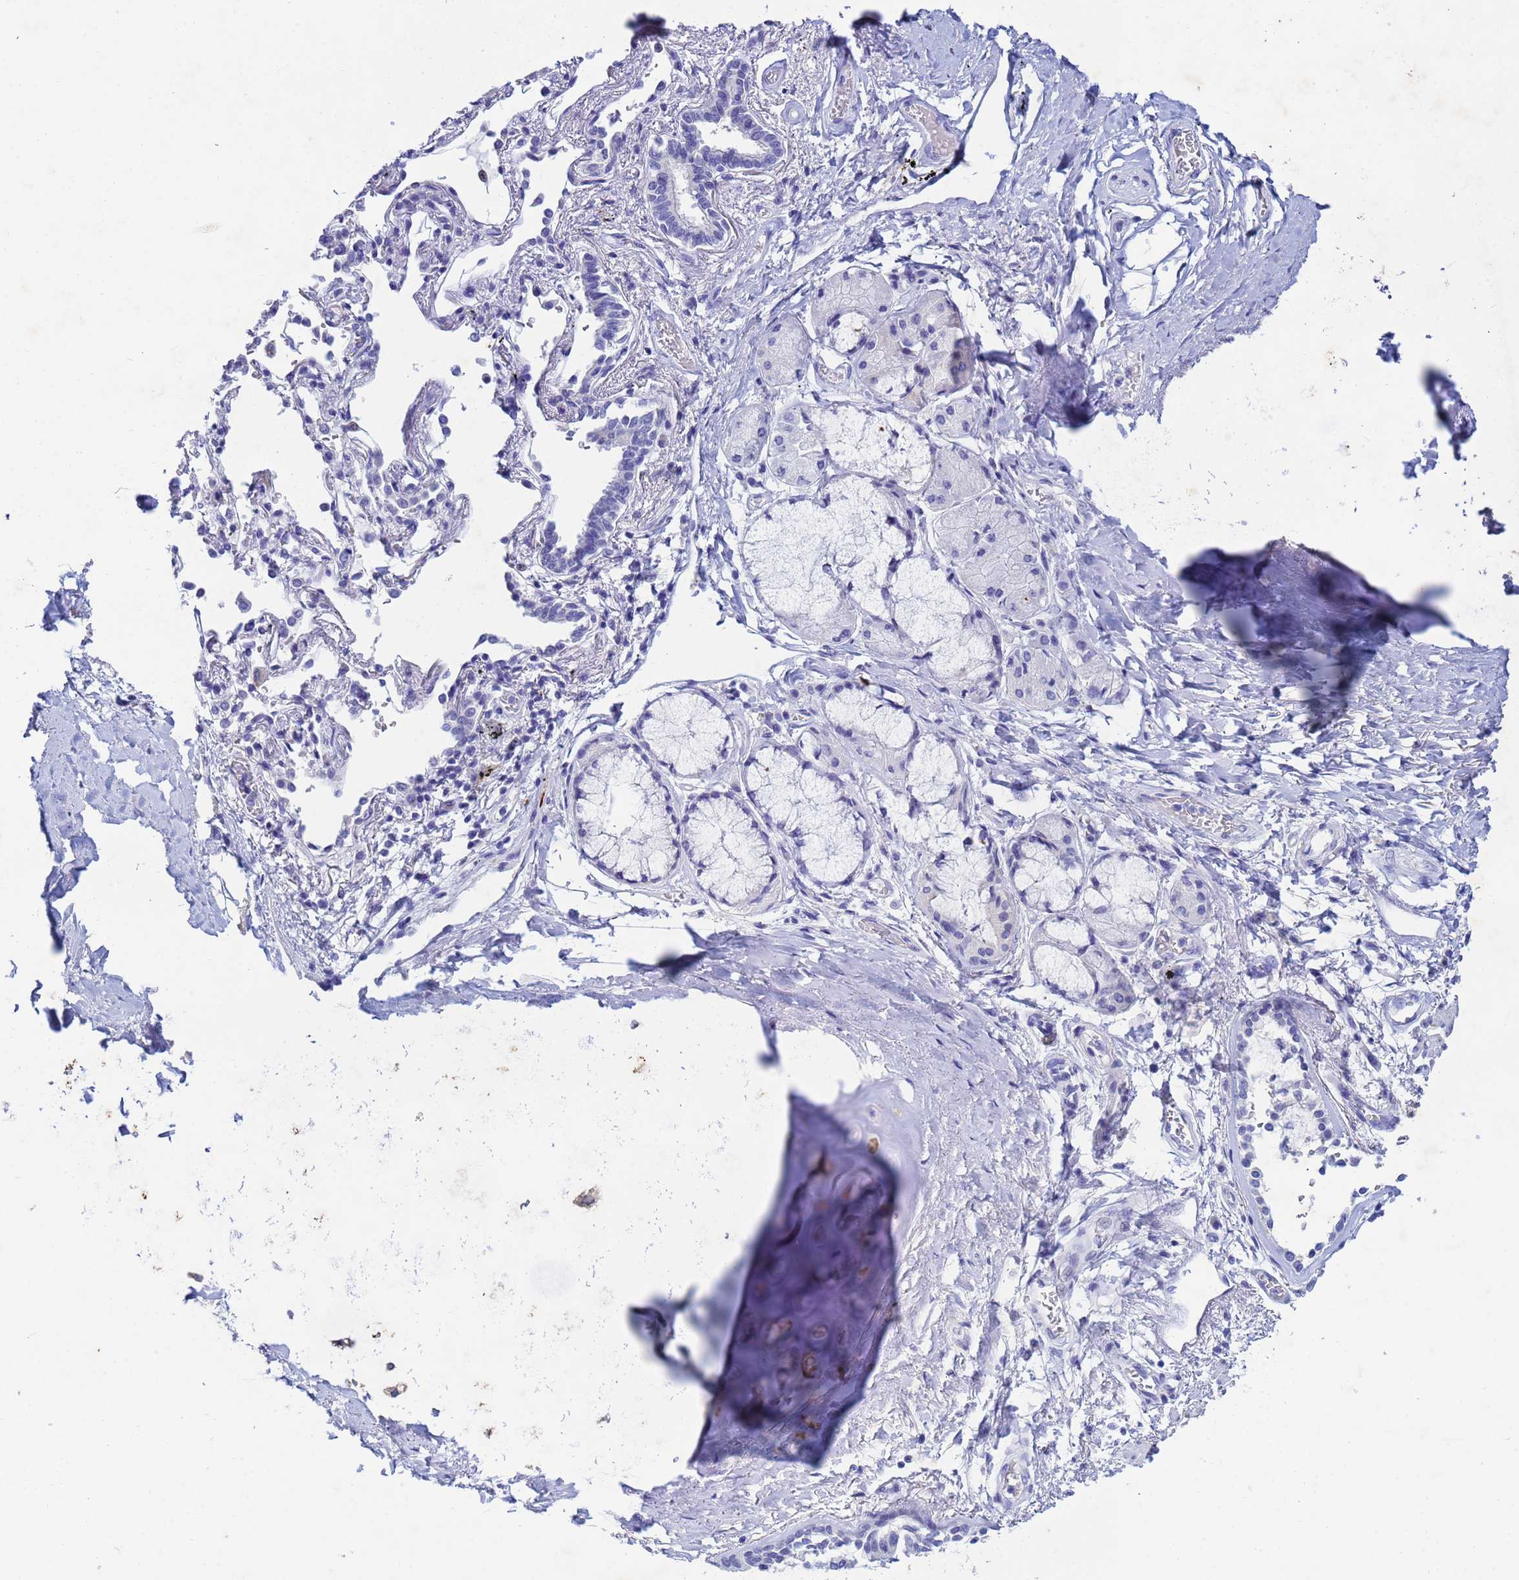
{"staining": {"intensity": "negative", "quantity": "none", "location": "none"}, "tissue": "adipose tissue", "cell_type": "Adipocytes", "image_type": "normal", "snomed": [{"axis": "morphology", "description": "Normal tissue, NOS"}, {"axis": "topography", "description": "Cartilage tissue"}], "caption": "Immunohistochemical staining of benign human adipose tissue shows no significant expression in adipocytes.", "gene": "CSTB", "patient": {"sex": "male", "age": 73}}